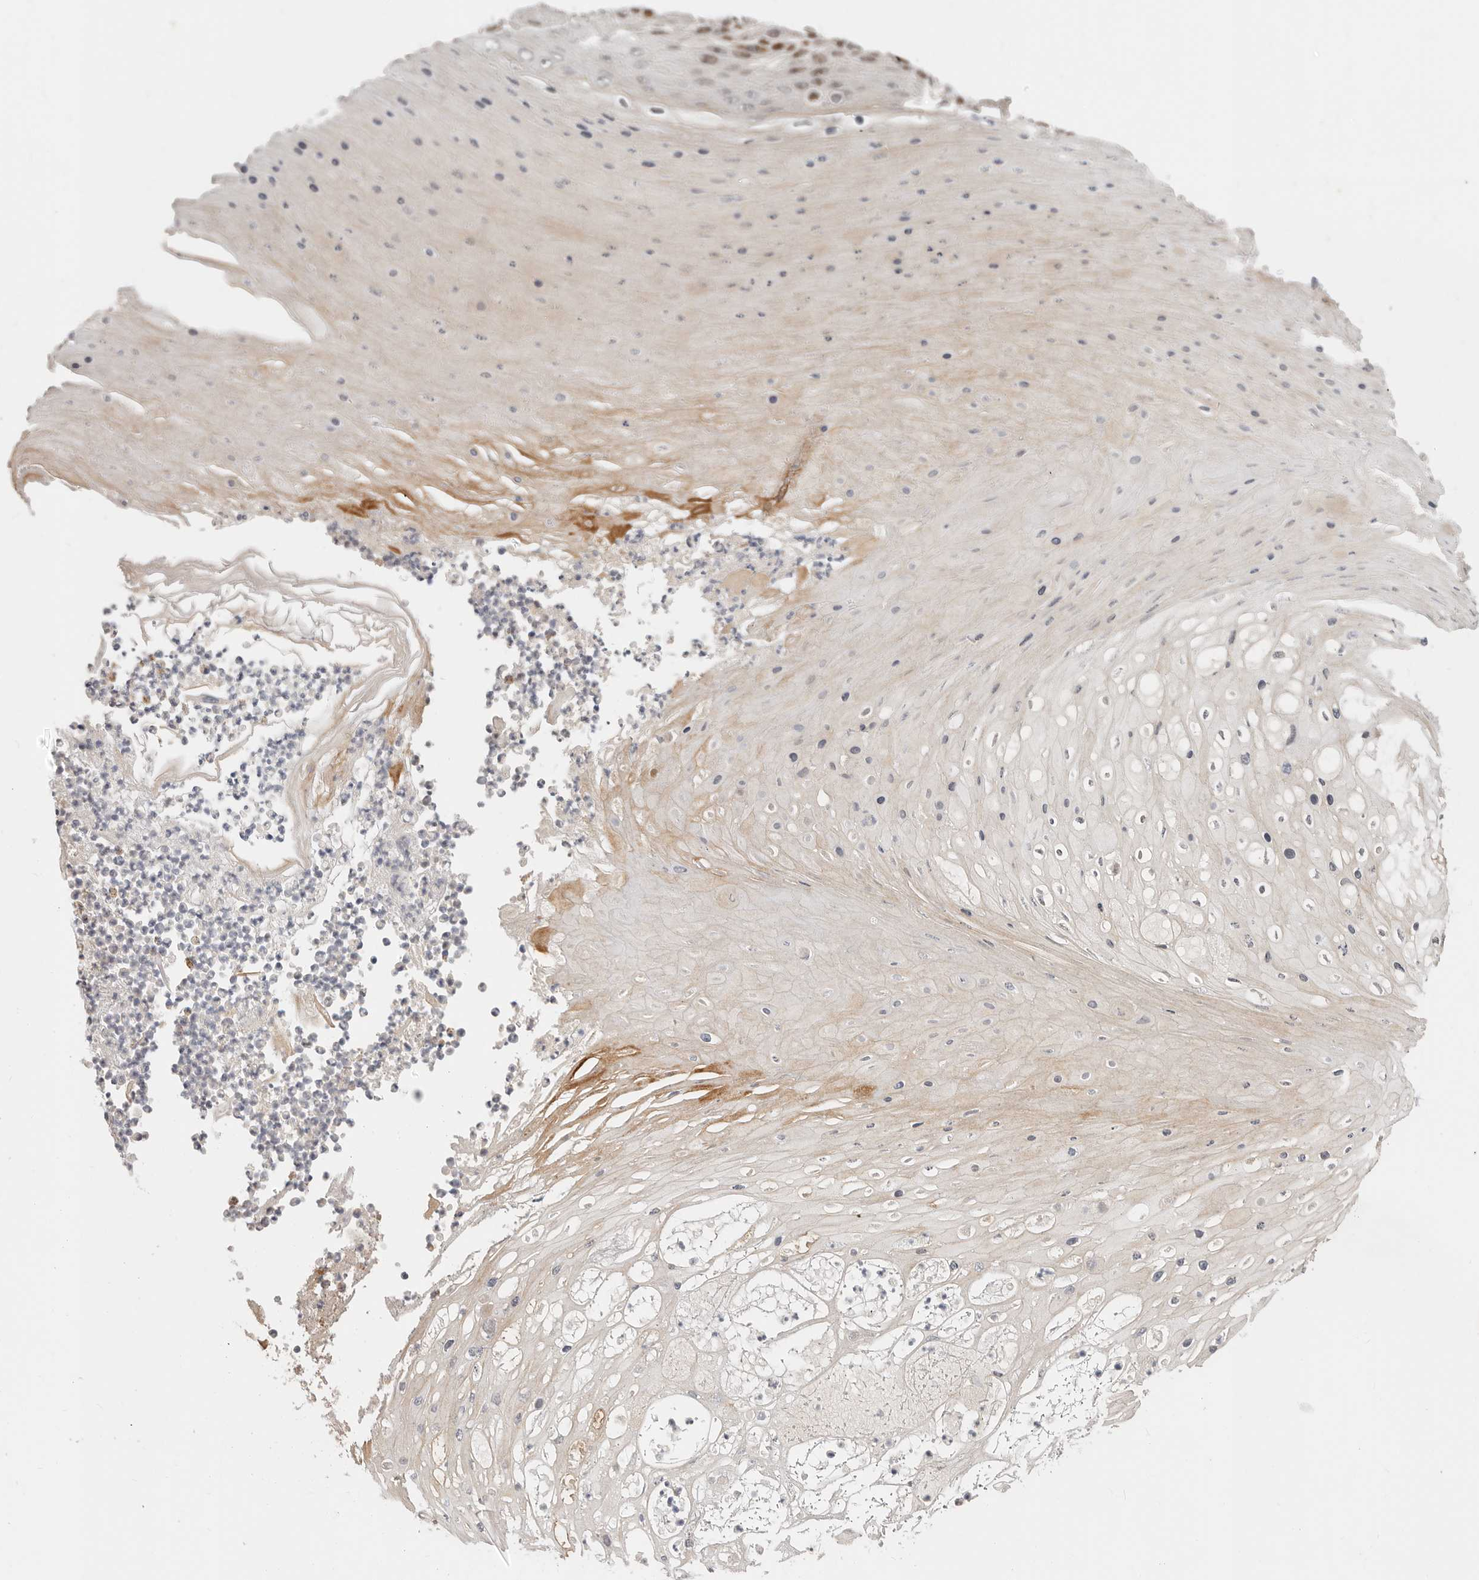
{"staining": {"intensity": "moderate", "quantity": "25%-75%", "location": "nuclear"}, "tissue": "skin cancer", "cell_type": "Tumor cells", "image_type": "cancer", "snomed": [{"axis": "morphology", "description": "Squamous cell carcinoma, NOS"}, {"axis": "topography", "description": "Skin"}], "caption": "A high-resolution photomicrograph shows immunohistochemistry staining of skin cancer, which shows moderate nuclear positivity in about 25%-75% of tumor cells.", "gene": "RFC2", "patient": {"sex": "female", "age": 88}}